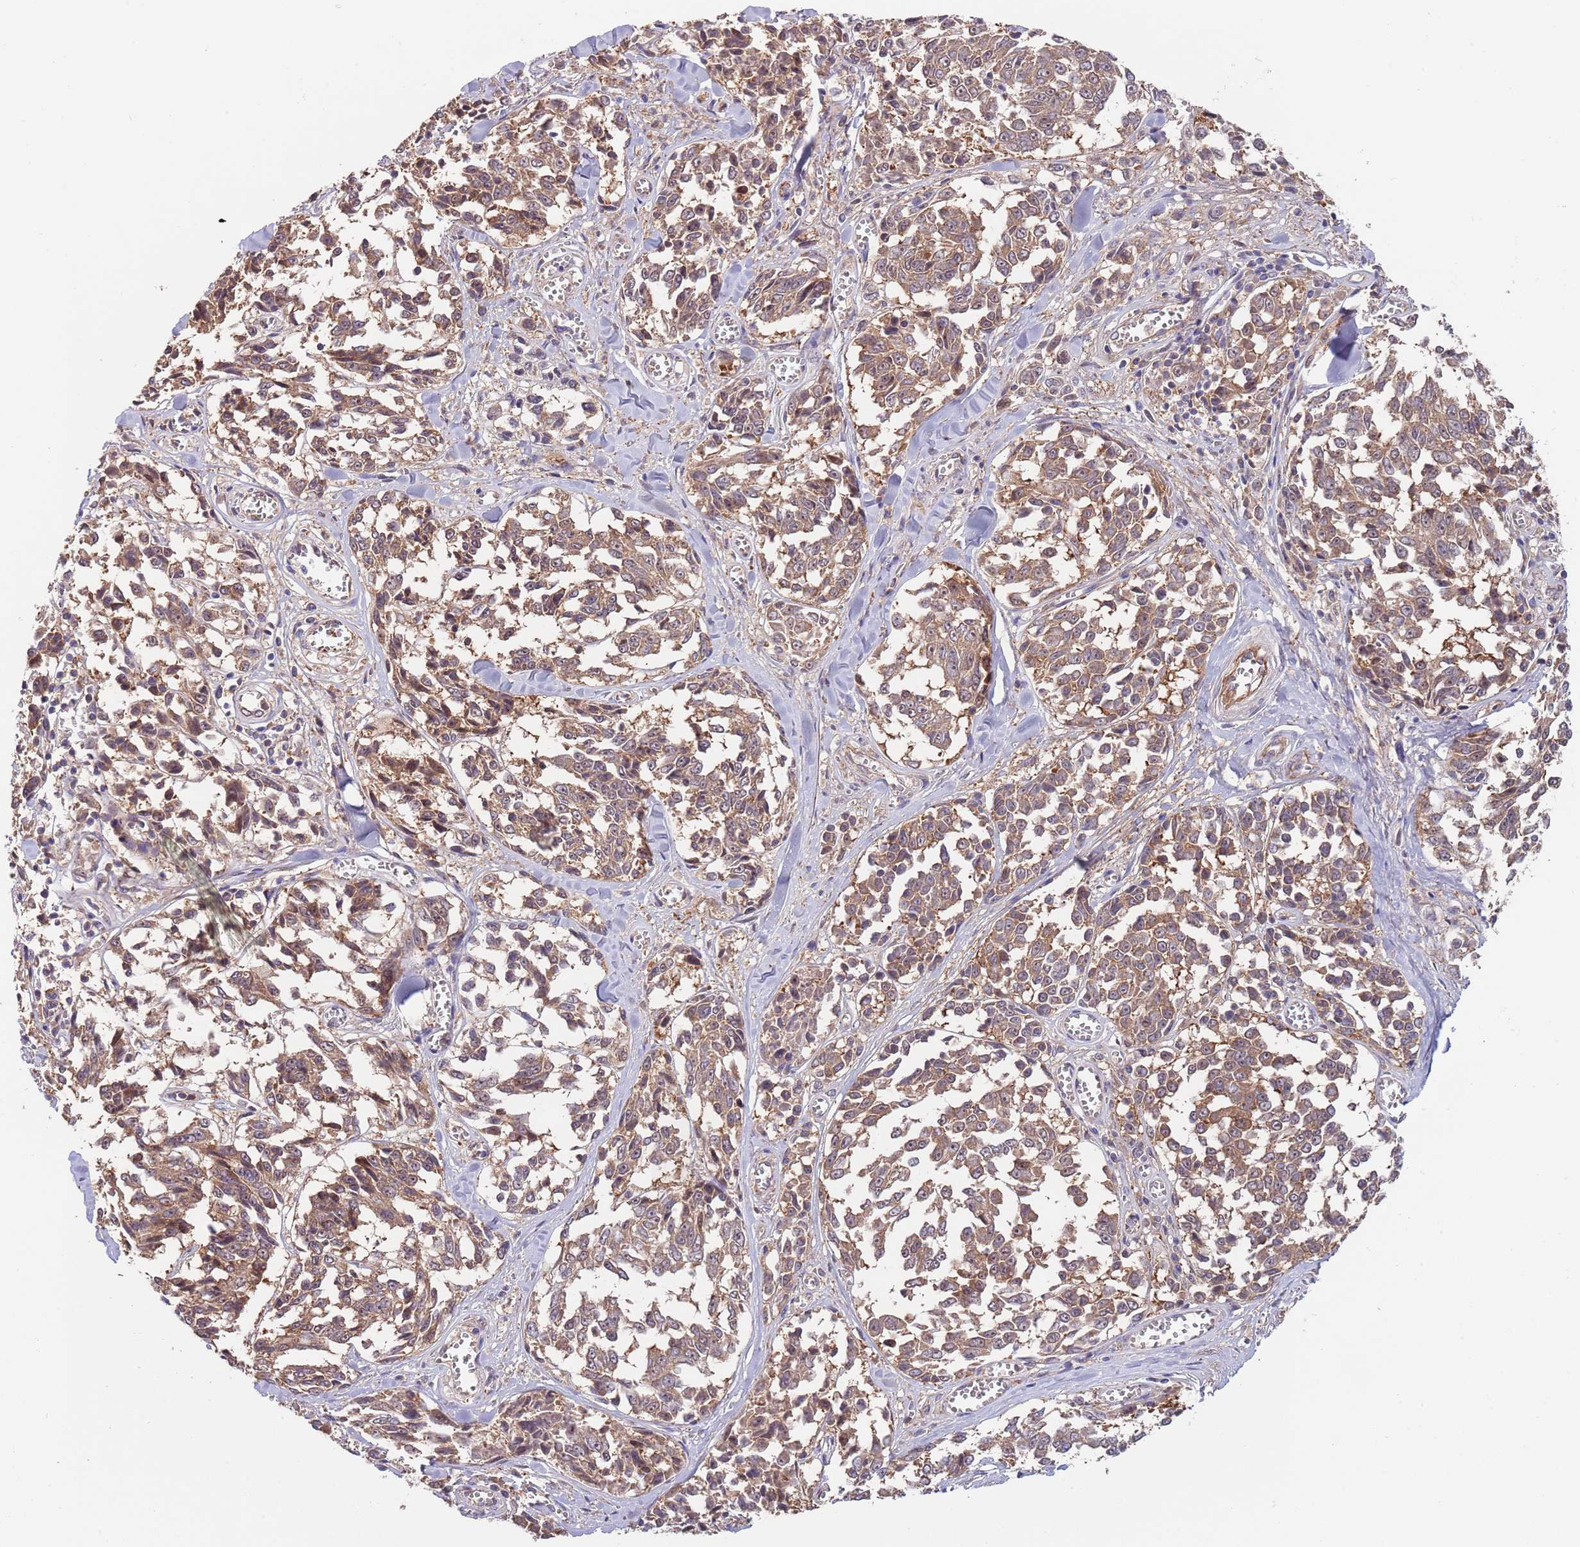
{"staining": {"intensity": "moderate", "quantity": ">75%", "location": "cytoplasmic/membranous"}, "tissue": "melanoma", "cell_type": "Tumor cells", "image_type": "cancer", "snomed": [{"axis": "morphology", "description": "Malignant melanoma, NOS"}, {"axis": "topography", "description": "Skin"}], "caption": "There is medium levels of moderate cytoplasmic/membranous positivity in tumor cells of melanoma, as demonstrated by immunohistochemical staining (brown color).", "gene": "EIF3F", "patient": {"sex": "female", "age": 64}}